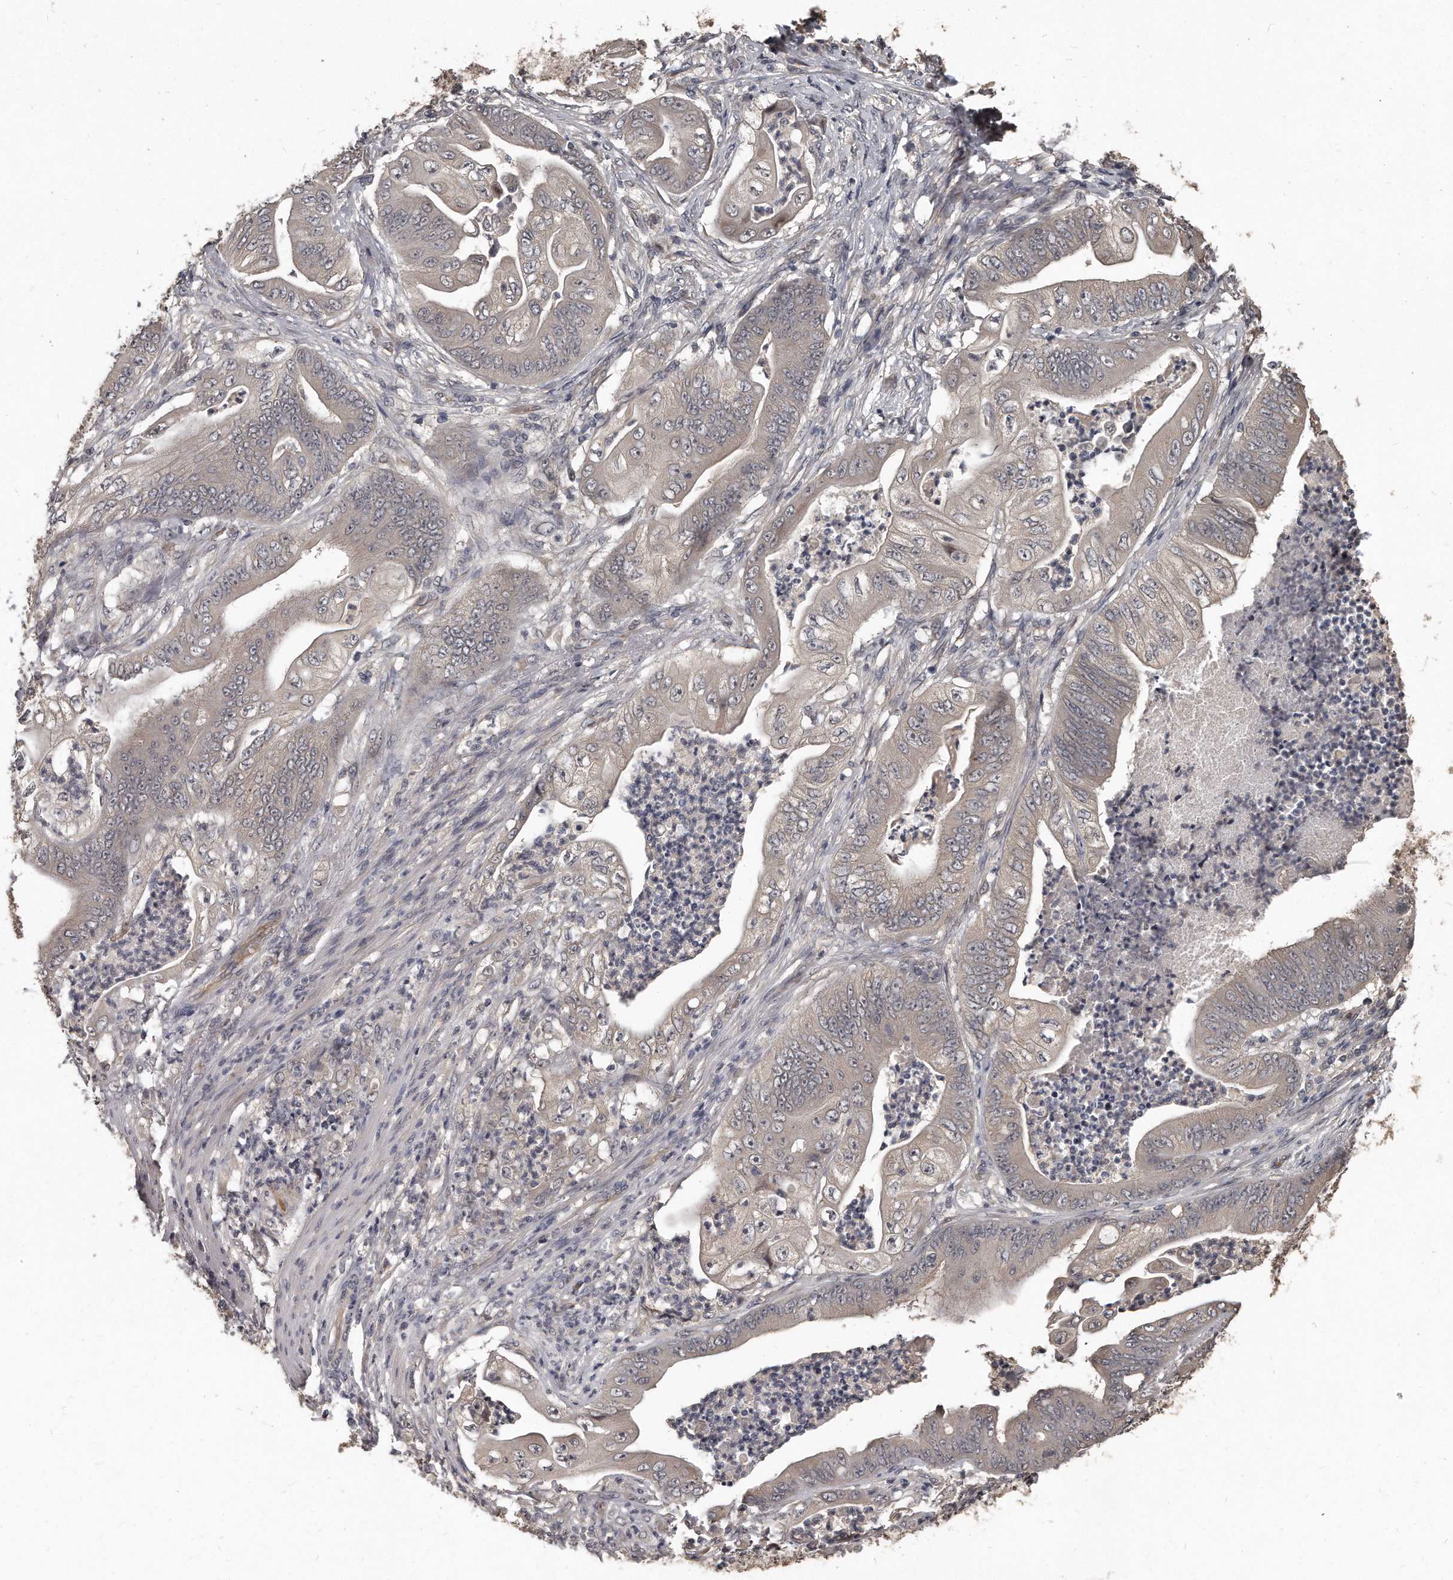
{"staining": {"intensity": "weak", "quantity": "<25%", "location": "cytoplasmic/membranous"}, "tissue": "stomach cancer", "cell_type": "Tumor cells", "image_type": "cancer", "snomed": [{"axis": "morphology", "description": "Adenocarcinoma, NOS"}, {"axis": "topography", "description": "Stomach"}], "caption": "Histopathology image shows no protein expression in tumor cells of stomach cancer (adenocarcinoma) tissue.", "gene": "GRB10", "patient": {"sex": "male", "age": 62}}